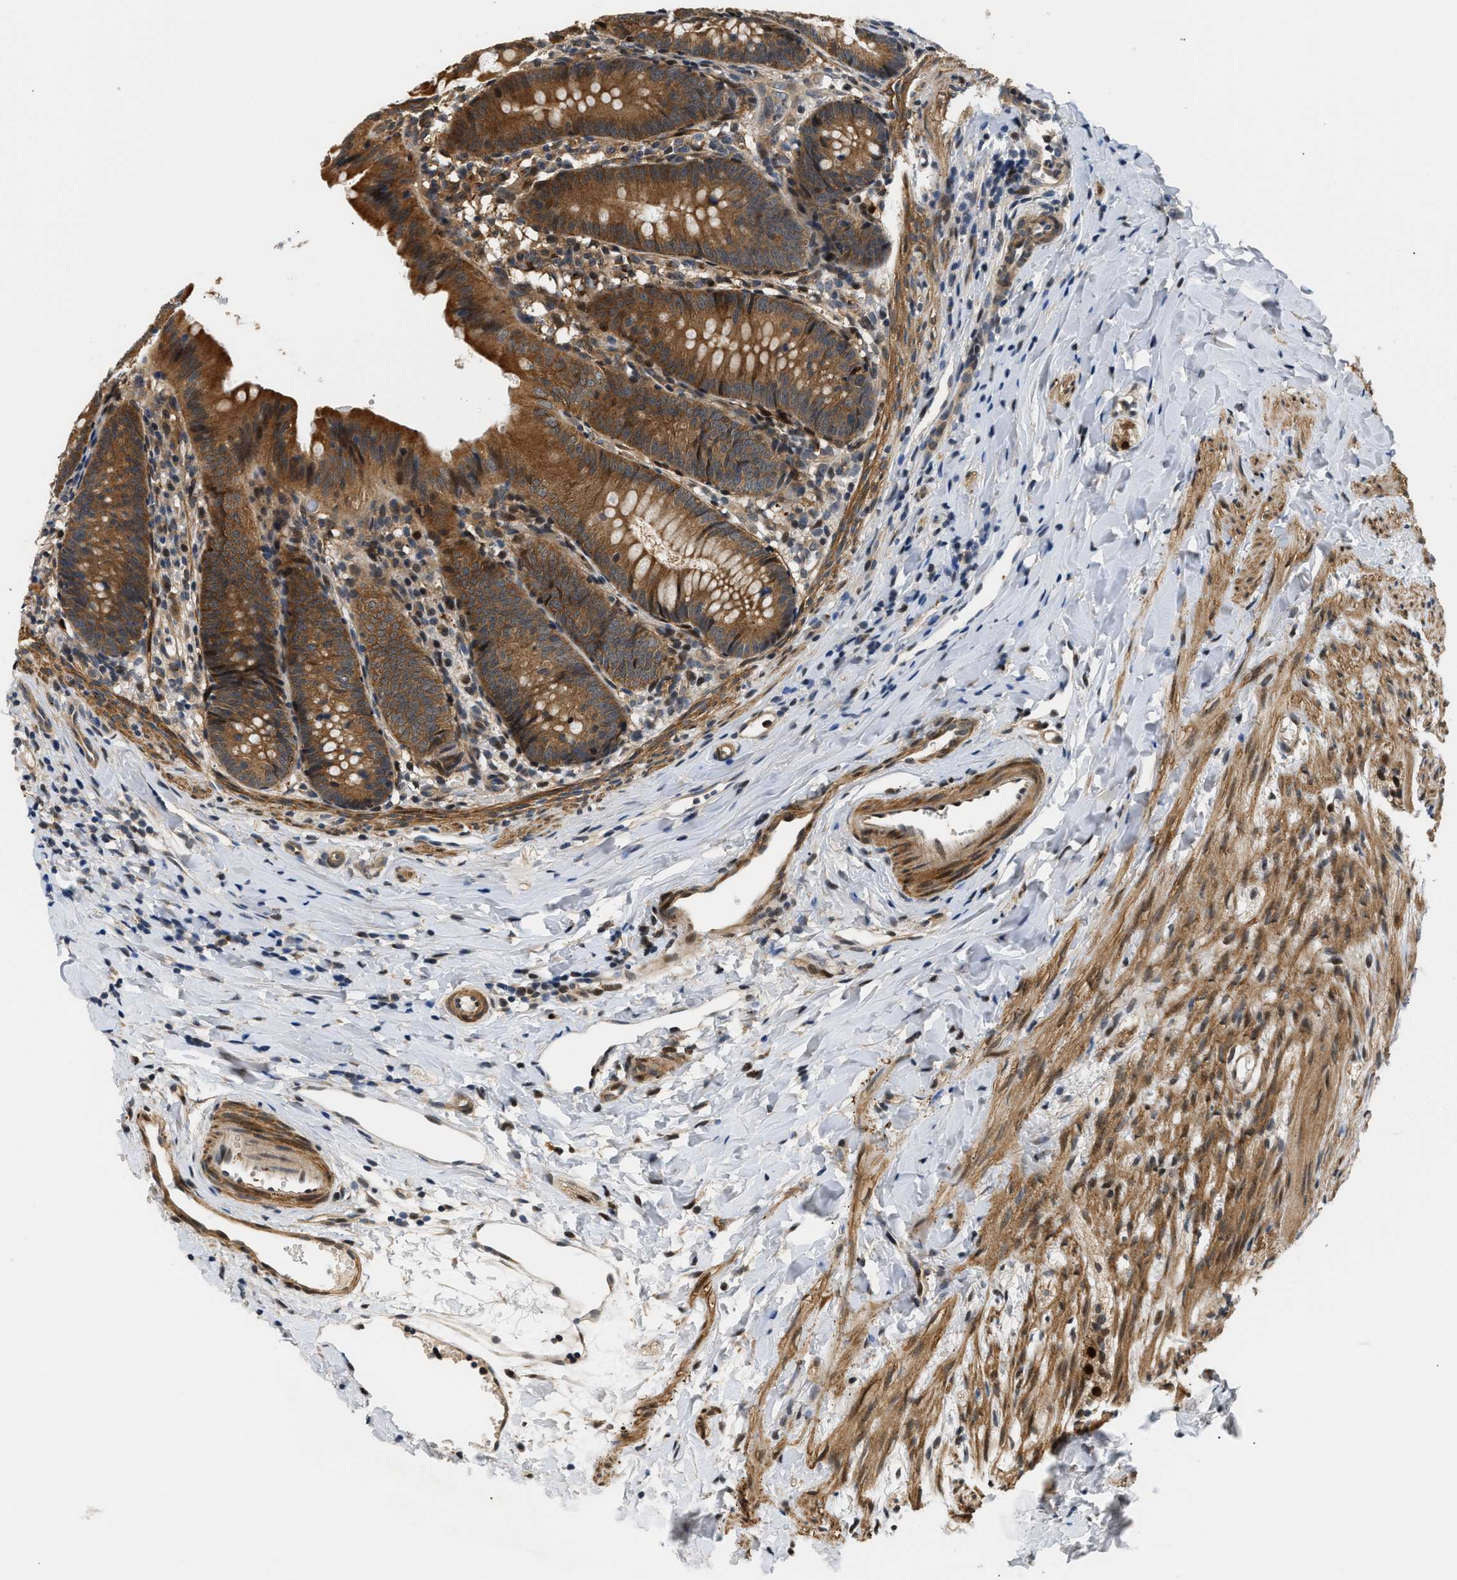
{"staining": {"intensity": "strong", "quantity": ">75%", "location": "cytoplasmic/membranous"}, "tissue": "appendix", "cell_type": "Glandular cells", "image_type": "normal", "snomed": [{"axis": "morphology", "description": "Normal tissue, NOS"}, {"axis": "topography", "description": "Appendix"}], "caption": "The immunohistochemical stain labels strong cytoplasmic/membranous staining in glandular cells of benign appendix.", "gene": "LARP6", "patient": {"sex": "male", "age": 1}}